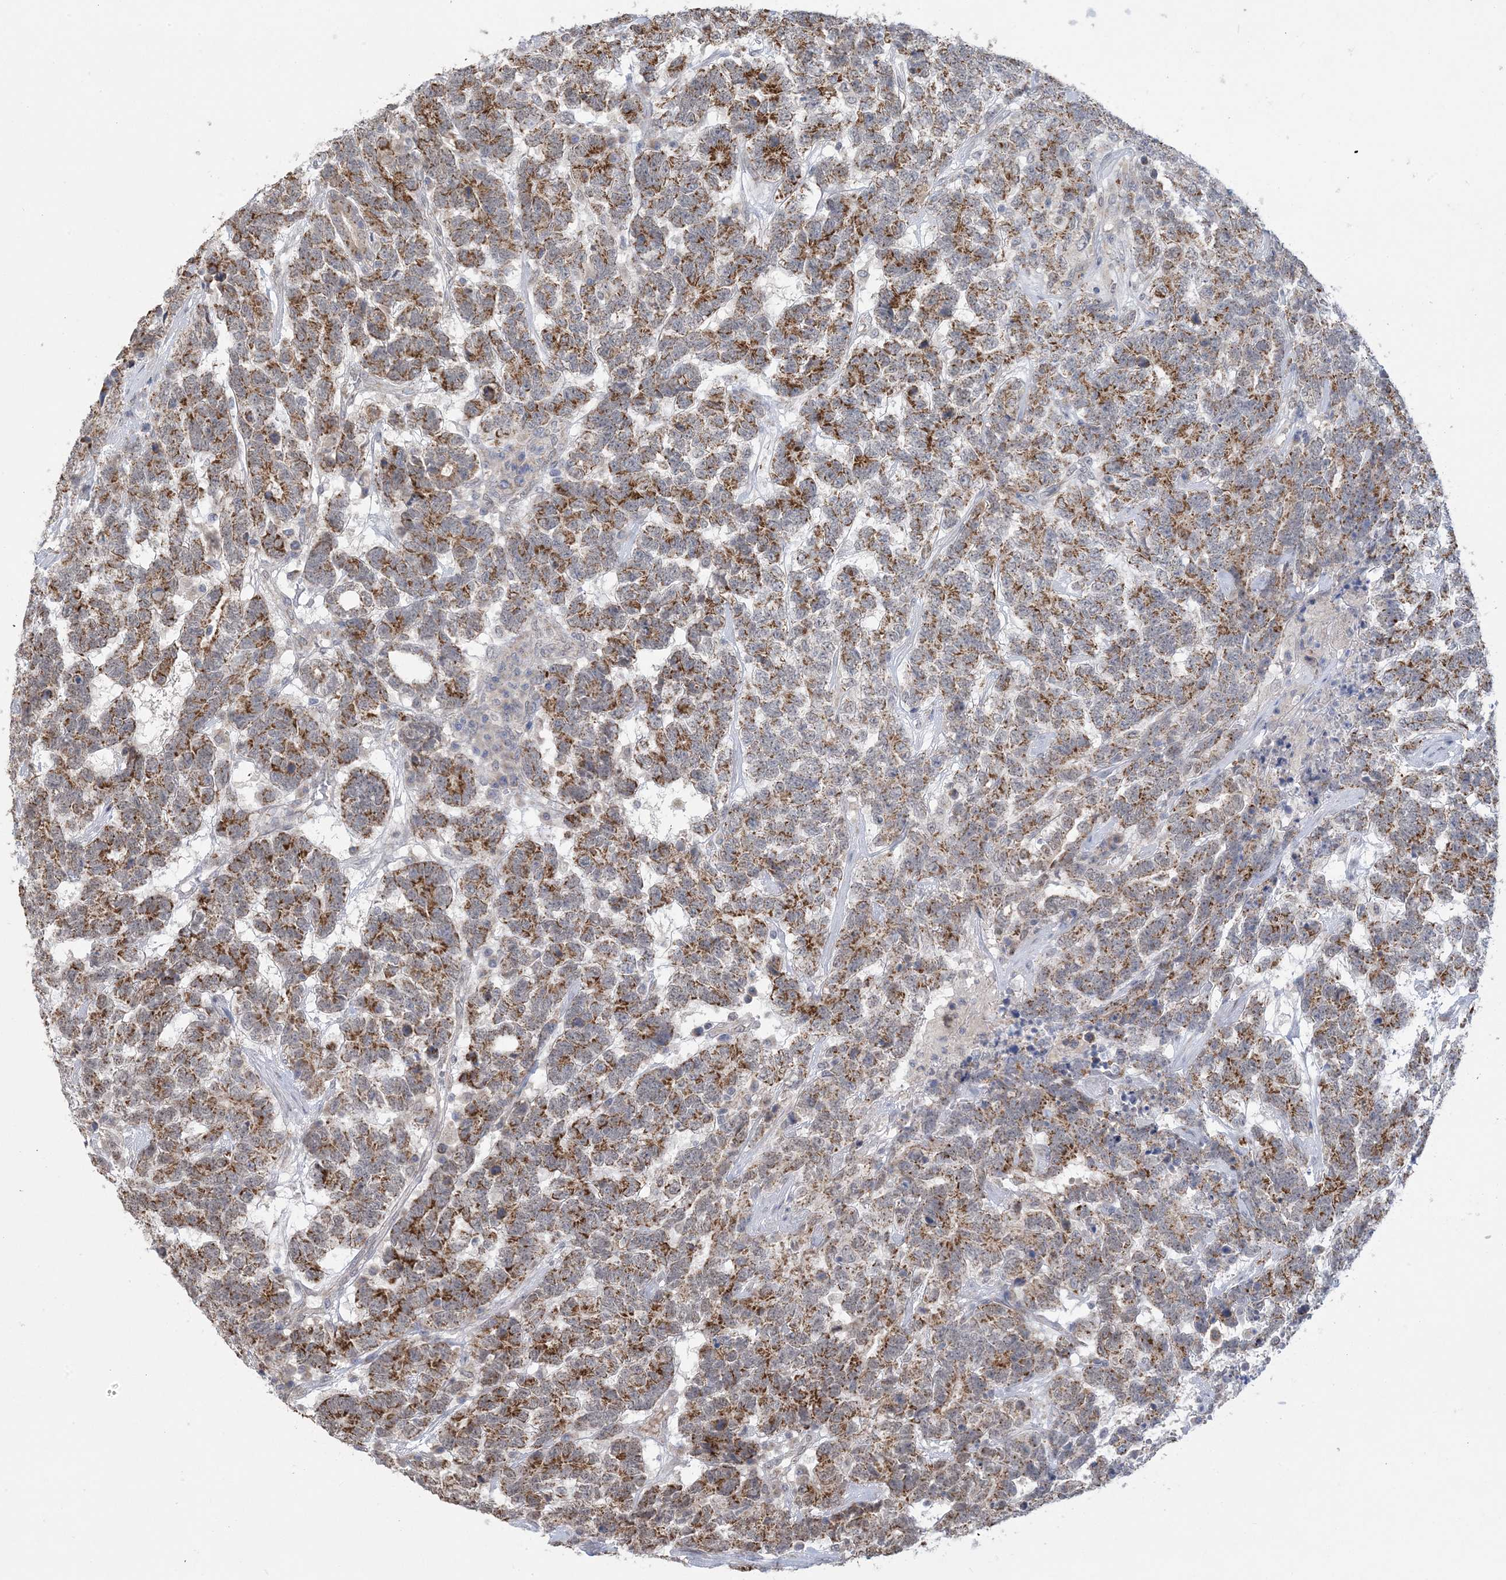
{"staining": {"intensity": "moderate", "quantity": ">75%", "location": "cytoplasmic/membranous"}, "tissue": "testis cancer", "cell_type": "Tumor cells", "image_type": "cancer", "snomed": [{"axis": "morphology", "description": "Carcinoma, Embryonal, NOS"}, {"axis": "topography", "description": "Testis"}], "caption": "Protein expression analysis of testis cancer (embryonal carcinoma) displays moderate cytoplasmic/membranous expression in about >75% of tumor cells.", "gene": "TRMT10C", "patient": {"sex": "male", "age": 26}}